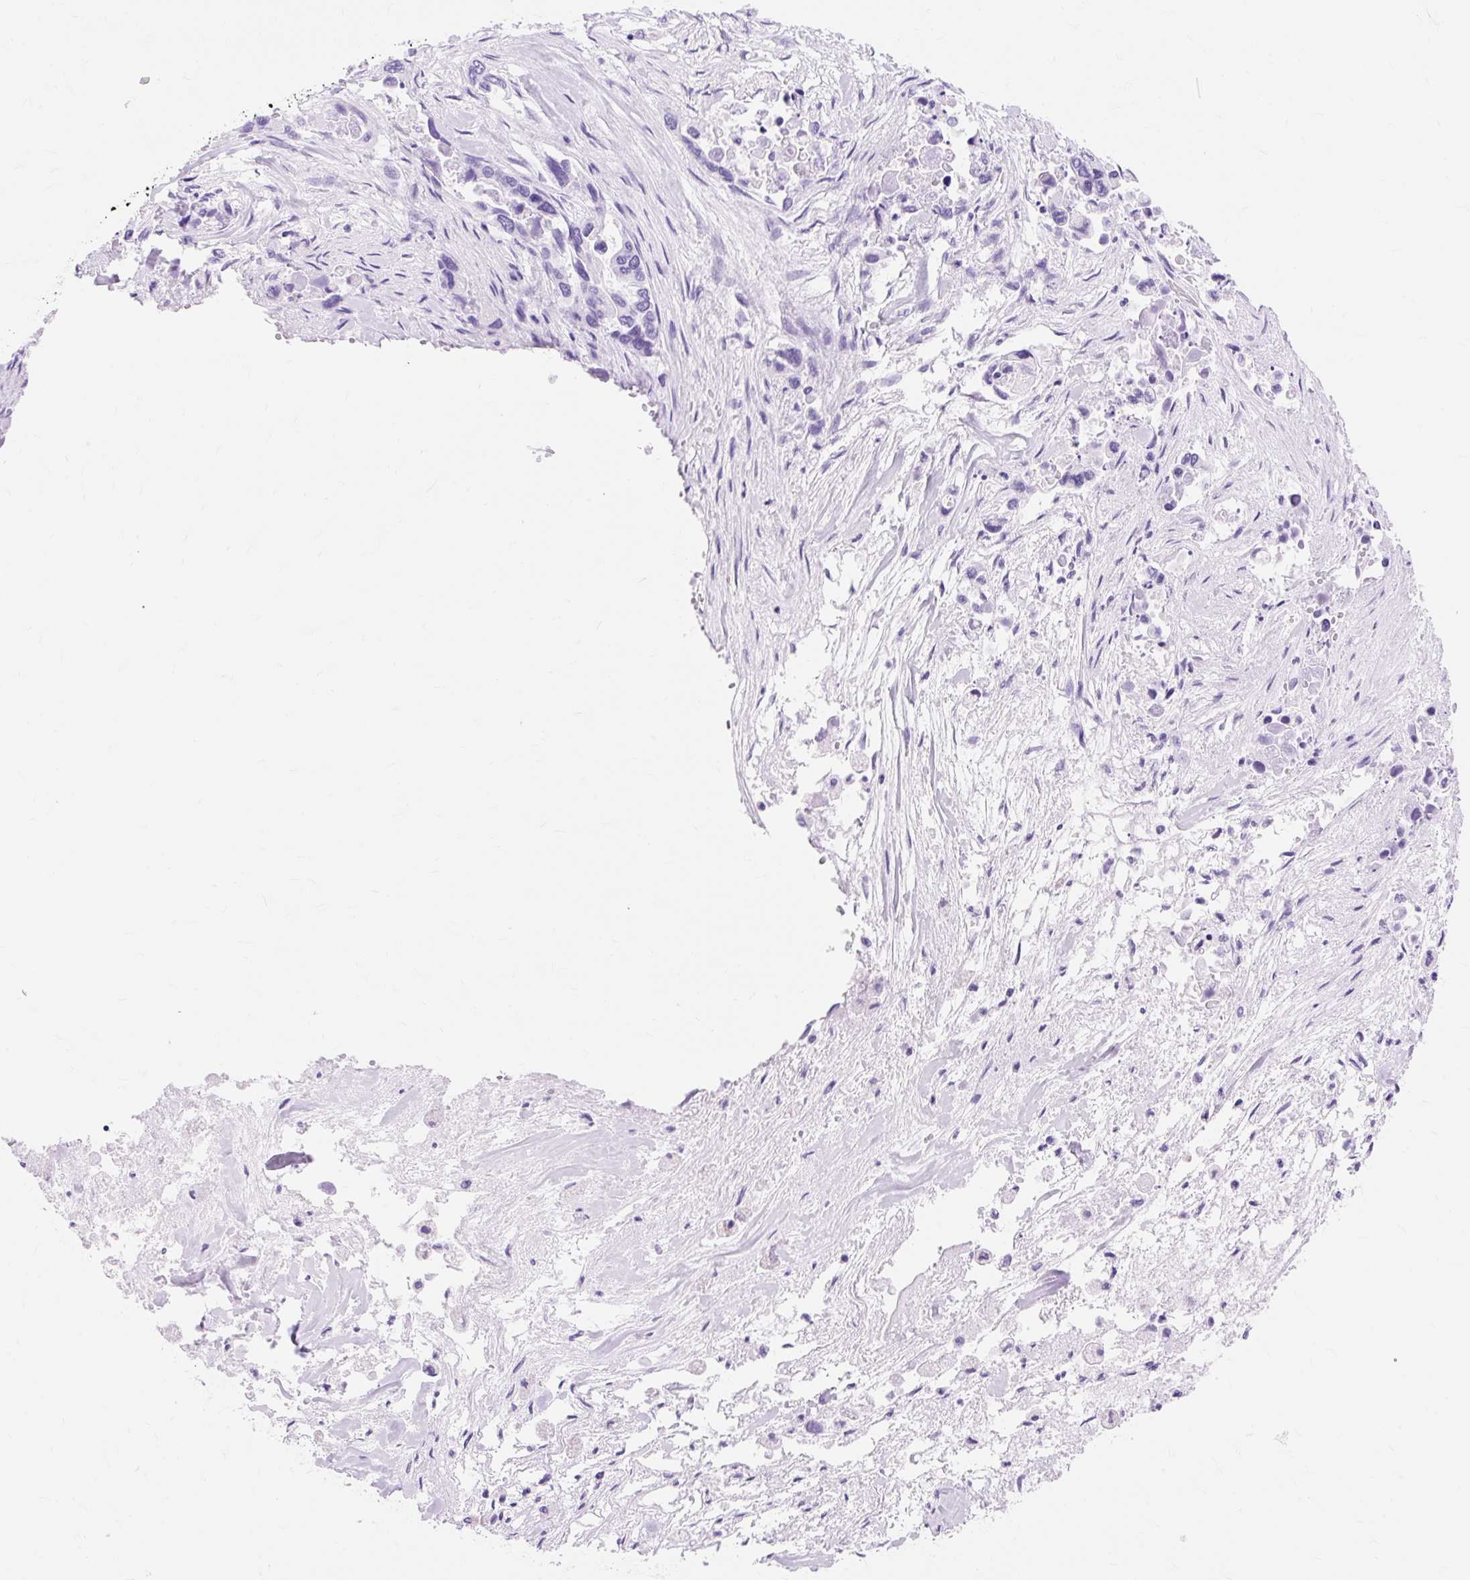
{"staining": {"intensity": "negative", "quantity": "none", "location": "none"}, "tissue": "pancreatic cancer", "cell_type": "Tumor cells", "image_type": "cancer", "snomed": [{"axis": "morphology", "description": "Adenocarcinoma, NOS"}, {"axis": "topography", "description": "Pancreas"}], "caption": "Histopathology image shows no protein staining in tumor cells of pancreatic cancer tissue. The staining was performed using DAB (3,3'-diaminobenzidine) to visualize the protein expression in brown, while the nuclei were stained in blue with hematoxylin (Magnification: 20x).", "gene": "MBP", "patient": {"sex": "male", "age": 92}}